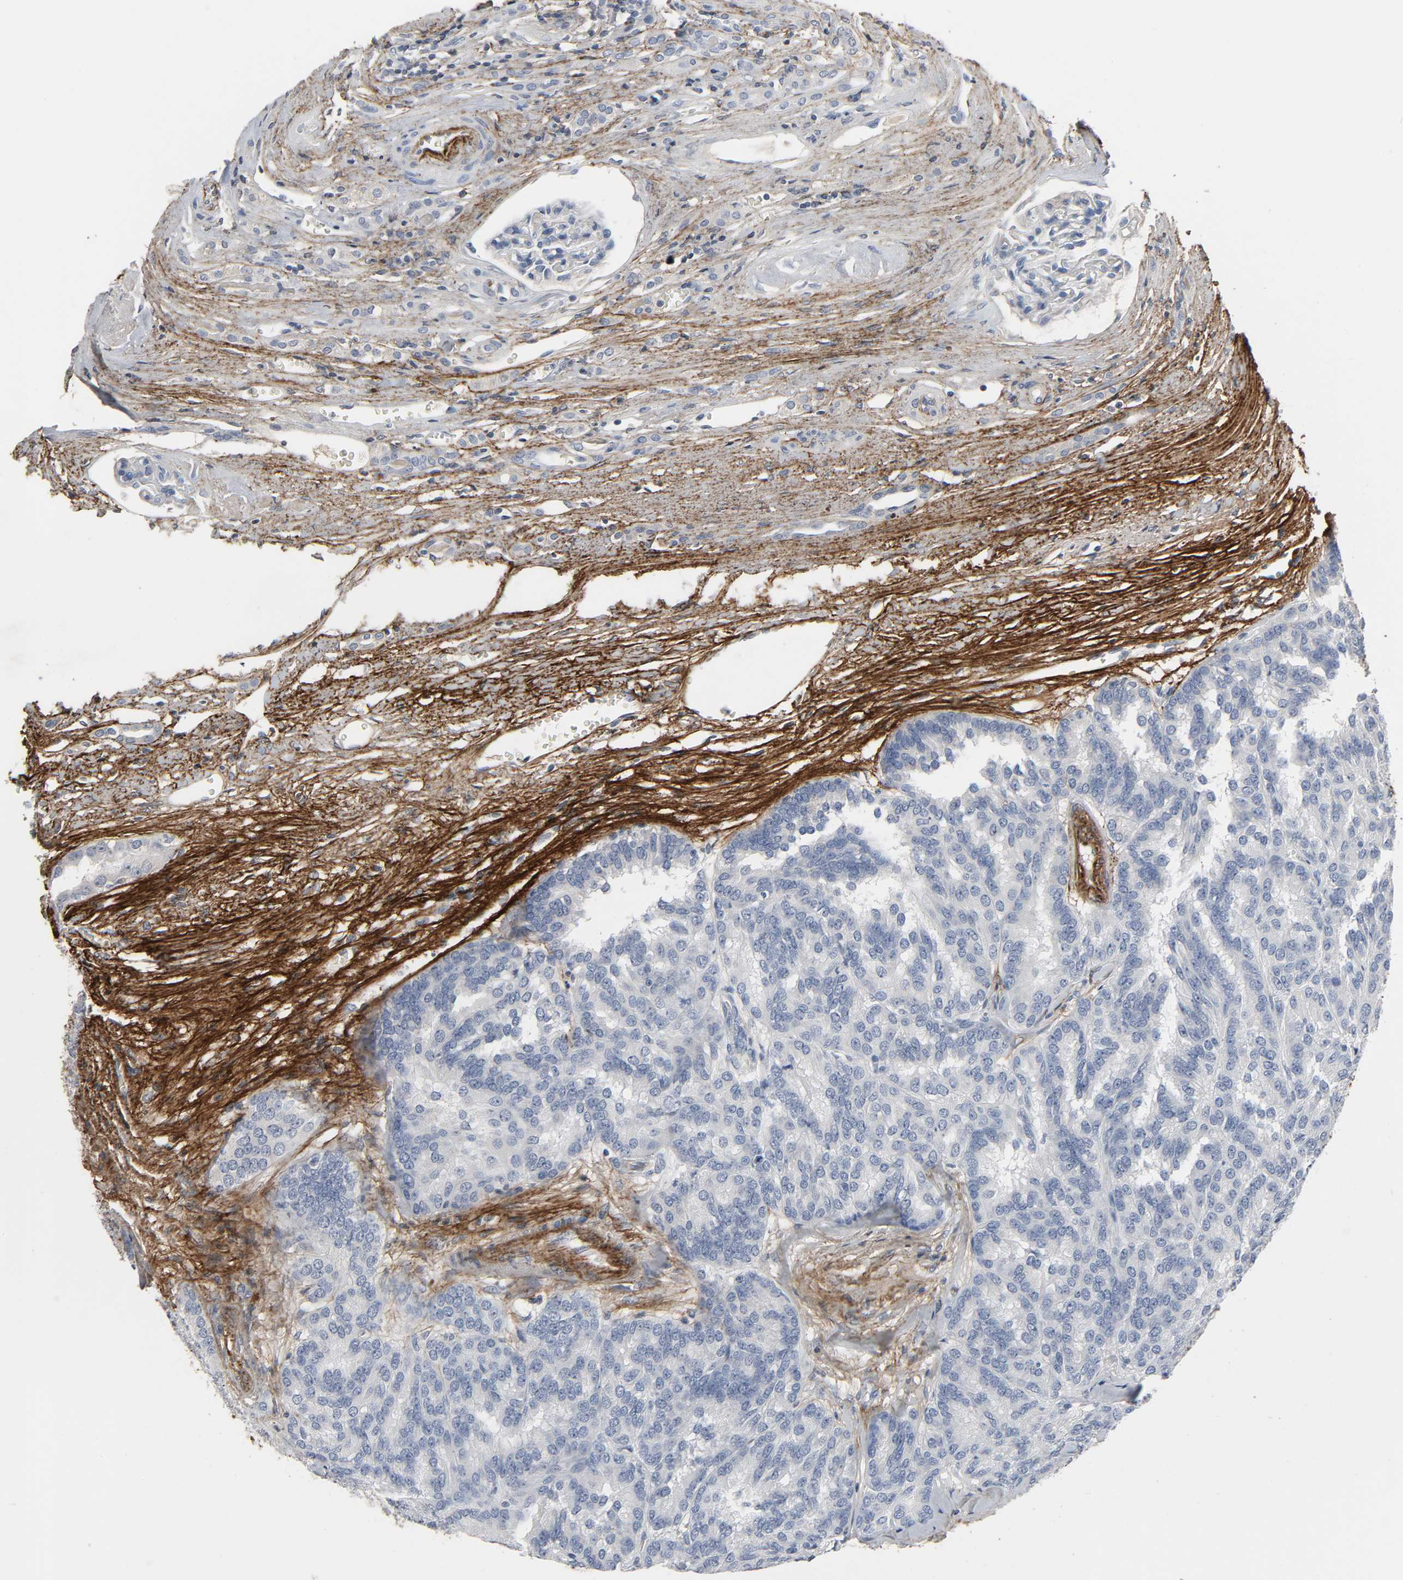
{"staining": {"intensity": "negative", "quantity": "none", "location": "none"}, "tissue": "renal cancer", "cell_type": "Tumor cells", "image_type": "cancer", "snomed": [{"axis": "morphology", "description": "Adenocarcinoma, NOS"}, {"axis": "topography", "description": "Kidney"}], "caption": "Immunohistochemistry micrograph of neoplastic tissue: adenocarcinoma (renal) stained with DAB (3,3'-diaminobenzidine) demonstrates no significant protein expression in tumor cells. Nuclei are stained in blue.", "gene": "FBLN5", "patient": {"sex": "male", "age": 46}}